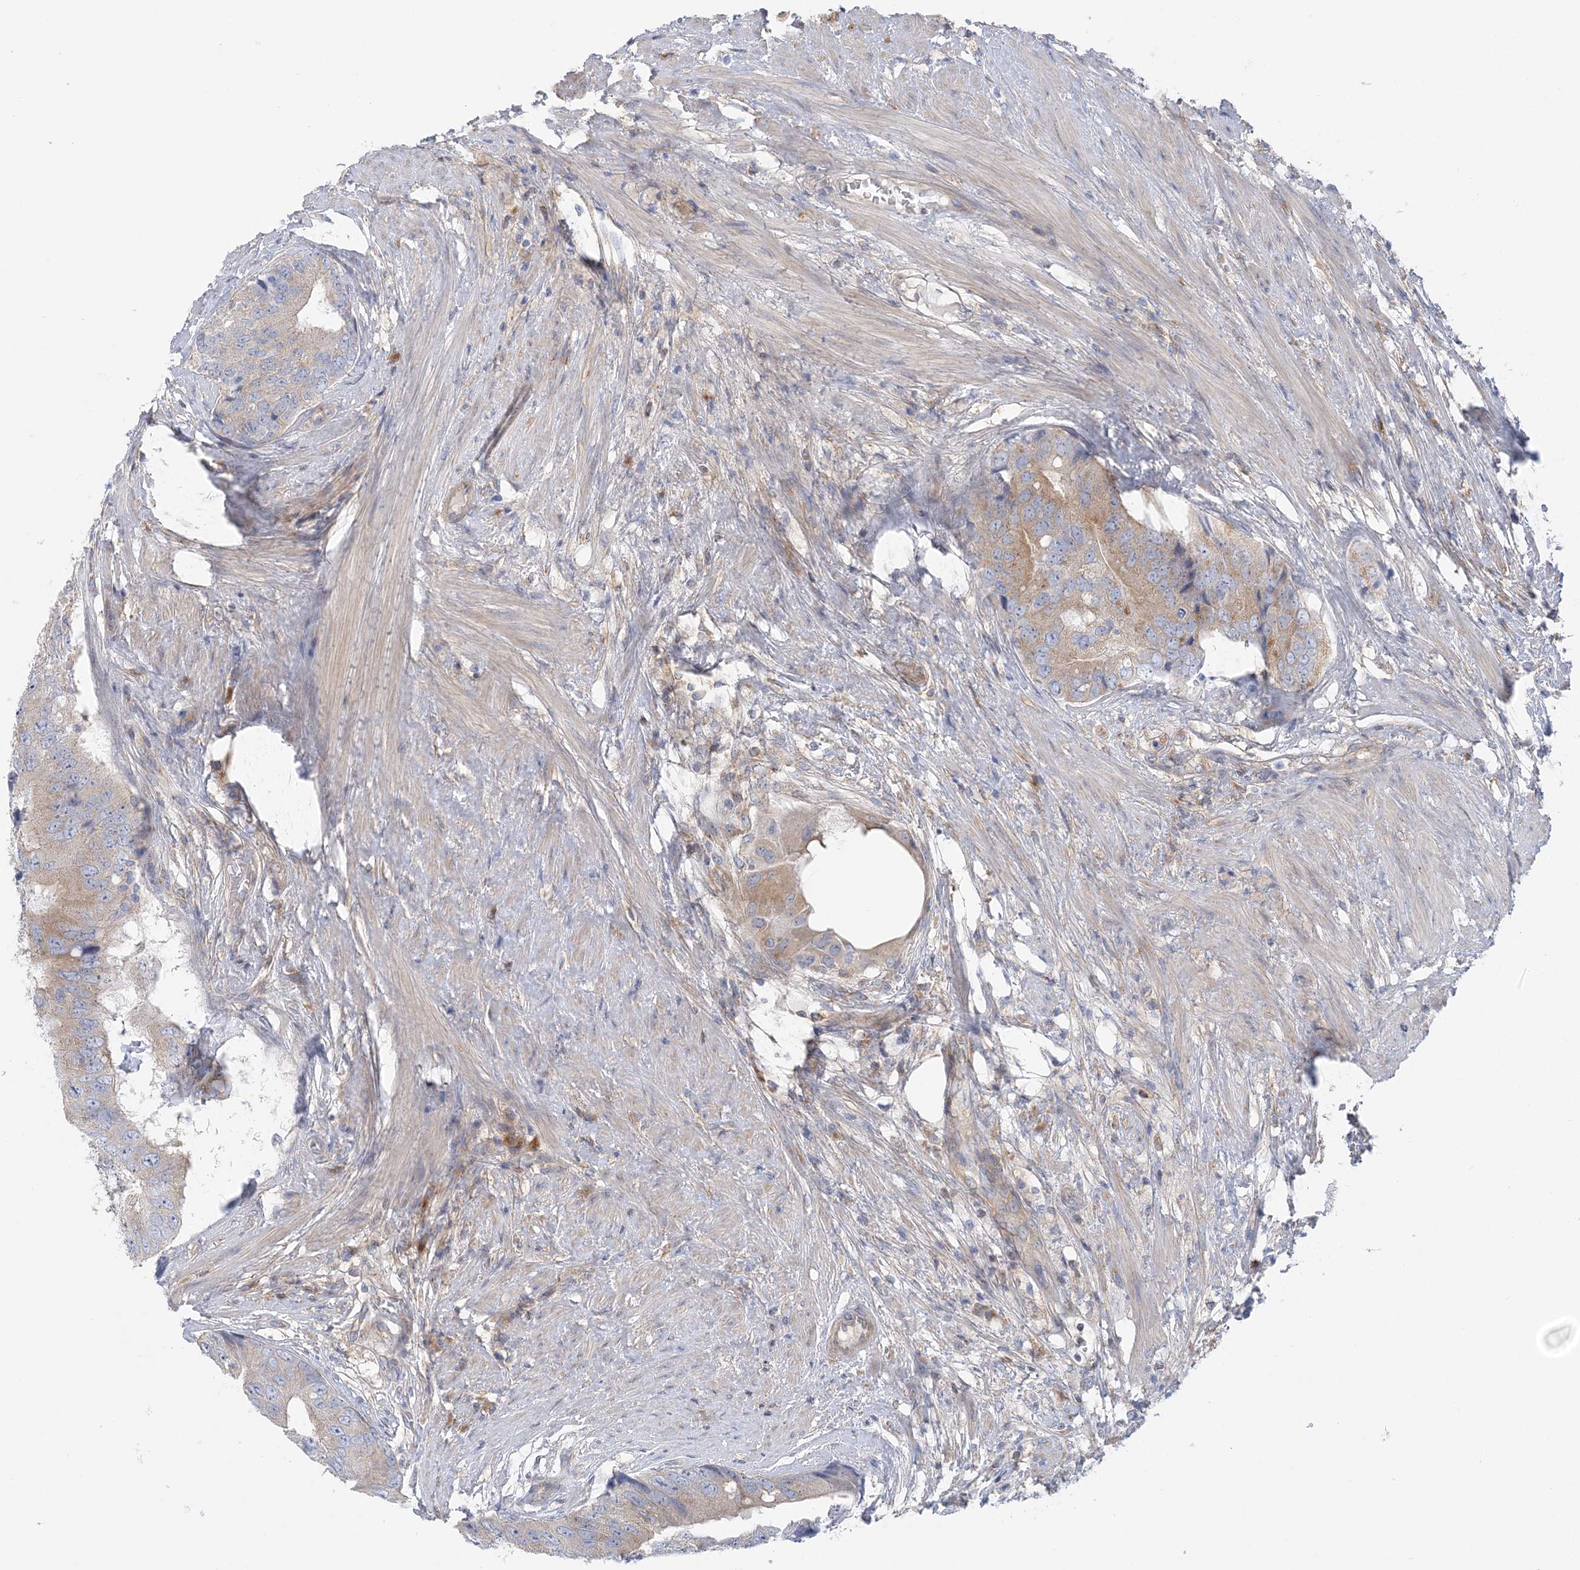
{"staining": {"intensity": "weak", "quantity": "25%-75%", "location": "cytoplasmic/membranous"}, "tissue": "prostate cancer", "cell_type": "Tumor cells", "image_type": "cancer", "snomed": [{"axis": "morphology", "description": "Adenocarcinoma, High grade"}, {"axis": "topography", "description": "Prostate"}], "caption": "Immunohistochemistry (IHC) histopathology image of neoplastic tissue: prostate cancer stained using IHC displays low levels of weak protein expression localized specifically in the cytoplasmic/membranous of tumor cells, appearing as a cytoplasmic/membranous brown color.", "gene": "FAM114A2", "patient": {"sex": "male", "age": 70}}